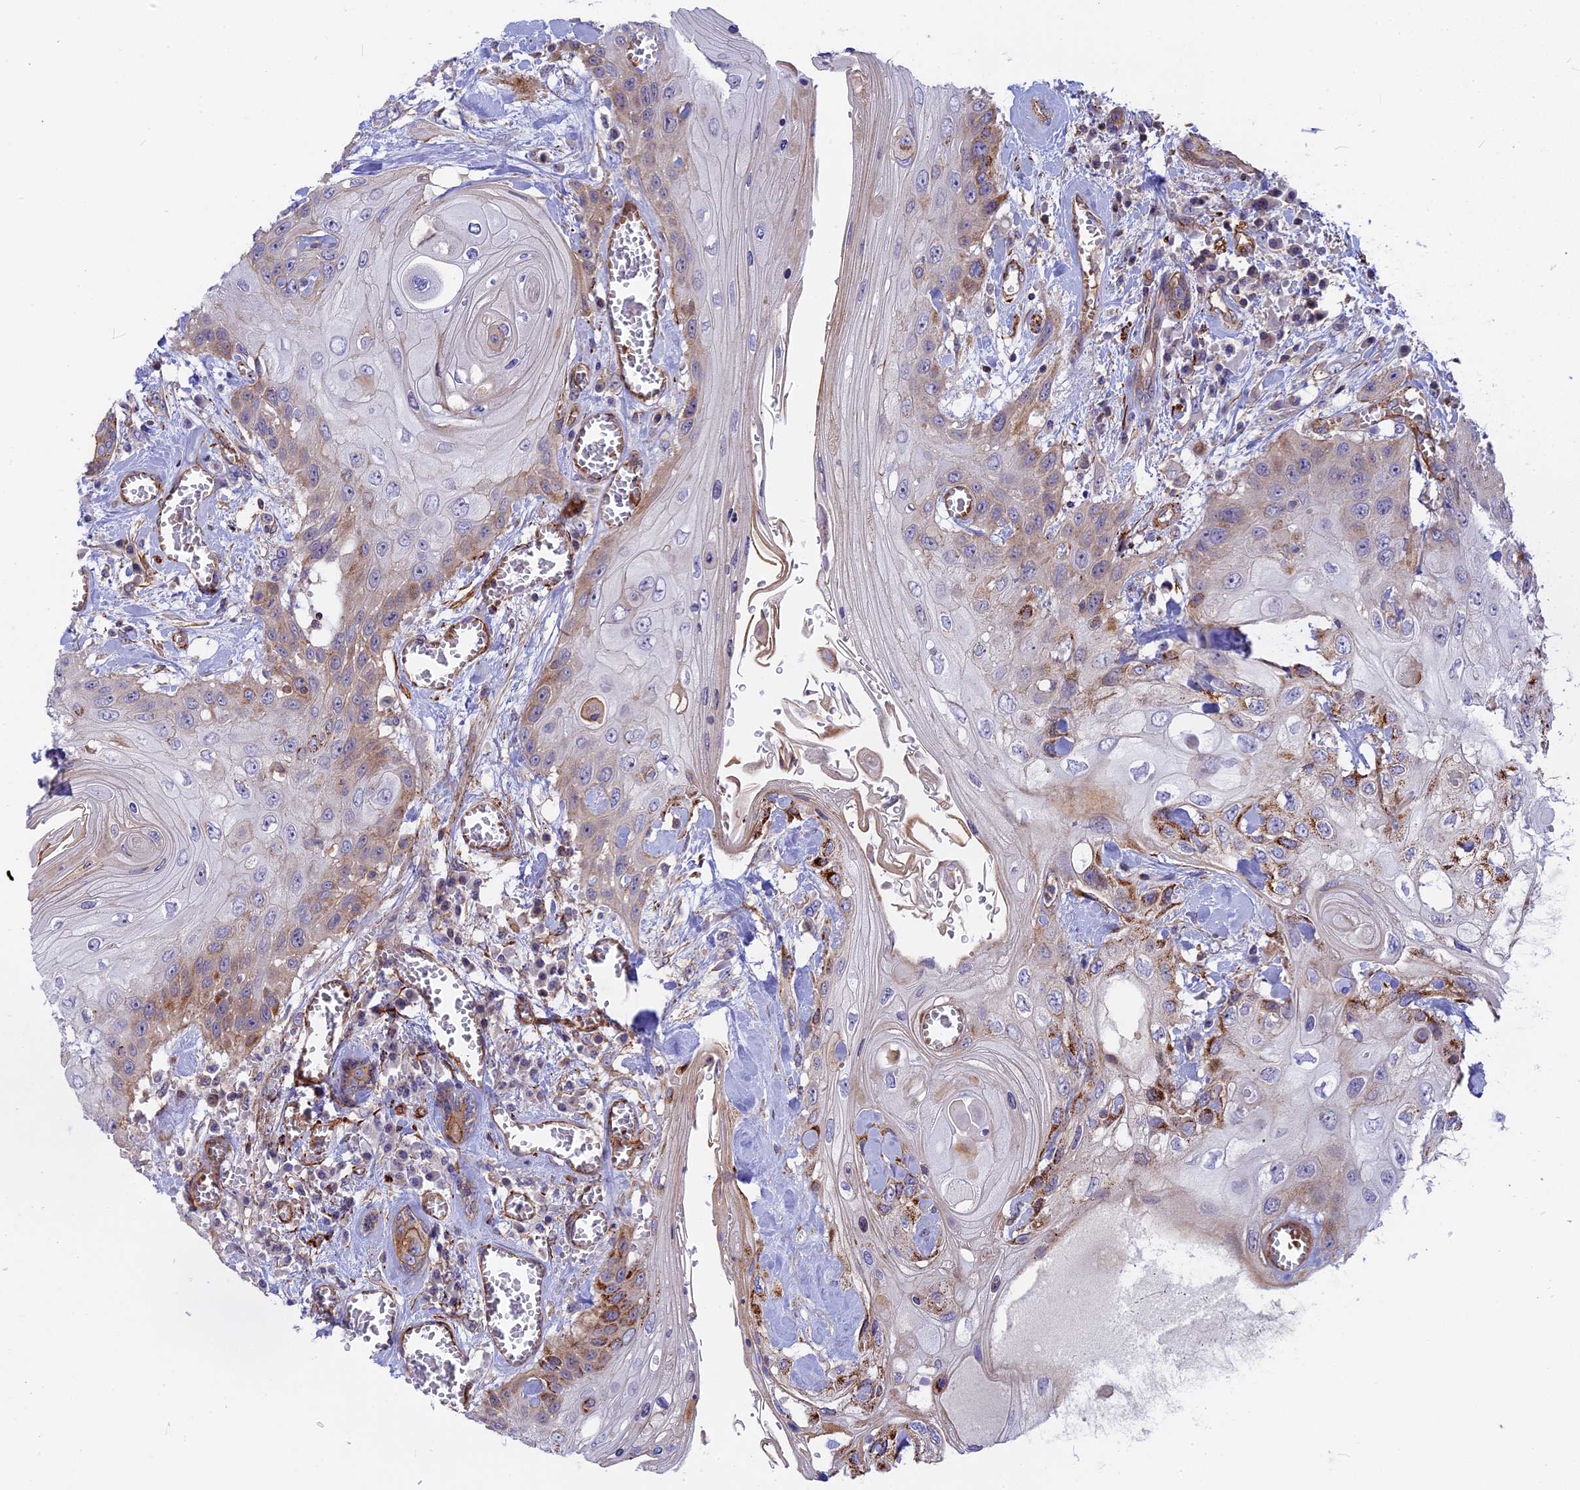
{"staining": {"intensity": "moderate", "quantity": "<25%", "location": "cytoplasmic/membranous"}, "tissue": "head and neck cancer", "cell_type": "Tumor cells", "image_type": "cancer", "snomed": [{"axis": "morphology", "description": "Squamous cell carcinoma, NOS"}, {"axis": "topography", "description": "Head-Neck"}], "caption": "IHC image of neoplastic tissue: head and neck cancer stained using IHC displays low levels of moderate protein expression localized specifically in the cytoplasmic/membranous of tumor cells, appearing as a cytoplasmic/membranous brown color.", "gene": "CNBD2", "patient": {"sex": "female", "age": 43}}